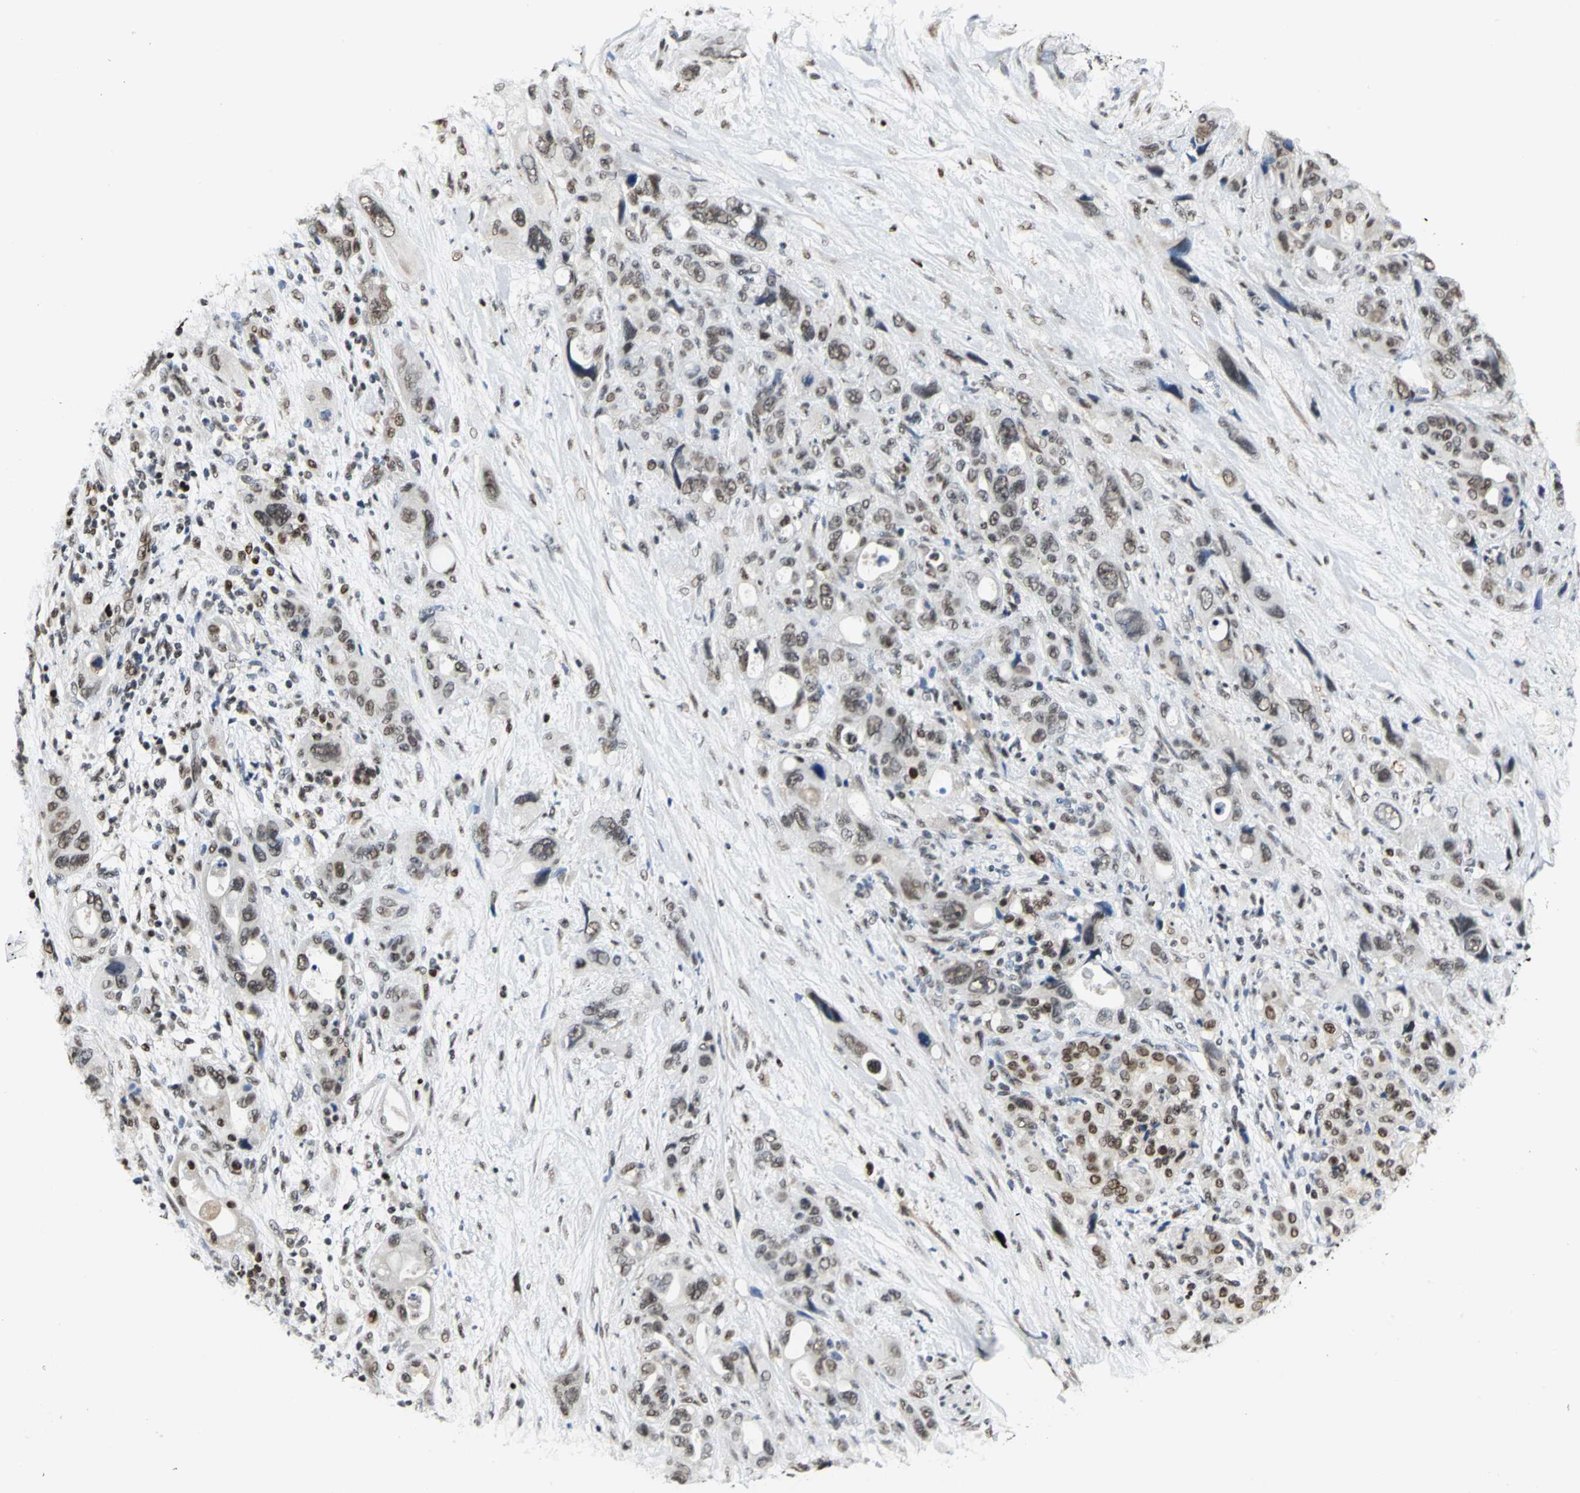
{"staining": {"intensity": "strong", "quantity": ">75%", "location": "nuclear"}, "tissue": "pancreatic cancer", "cell_type": "Tumor cells", "image_type": "cancer", "snomed": [{"axis": "morphology", "description": "Adenocarcinoma, NOS"}, {"axis": "topography", "description": "Pancreas"}], "caption": "There is high levels of strong nuclear staining in tumor cells of adenocarcinoma (pancreatic), as demonstrated by immunohistochemical staining (brown color).", "gene": "CCDC88C", "patient": {"sex": "male", "age": 46}}